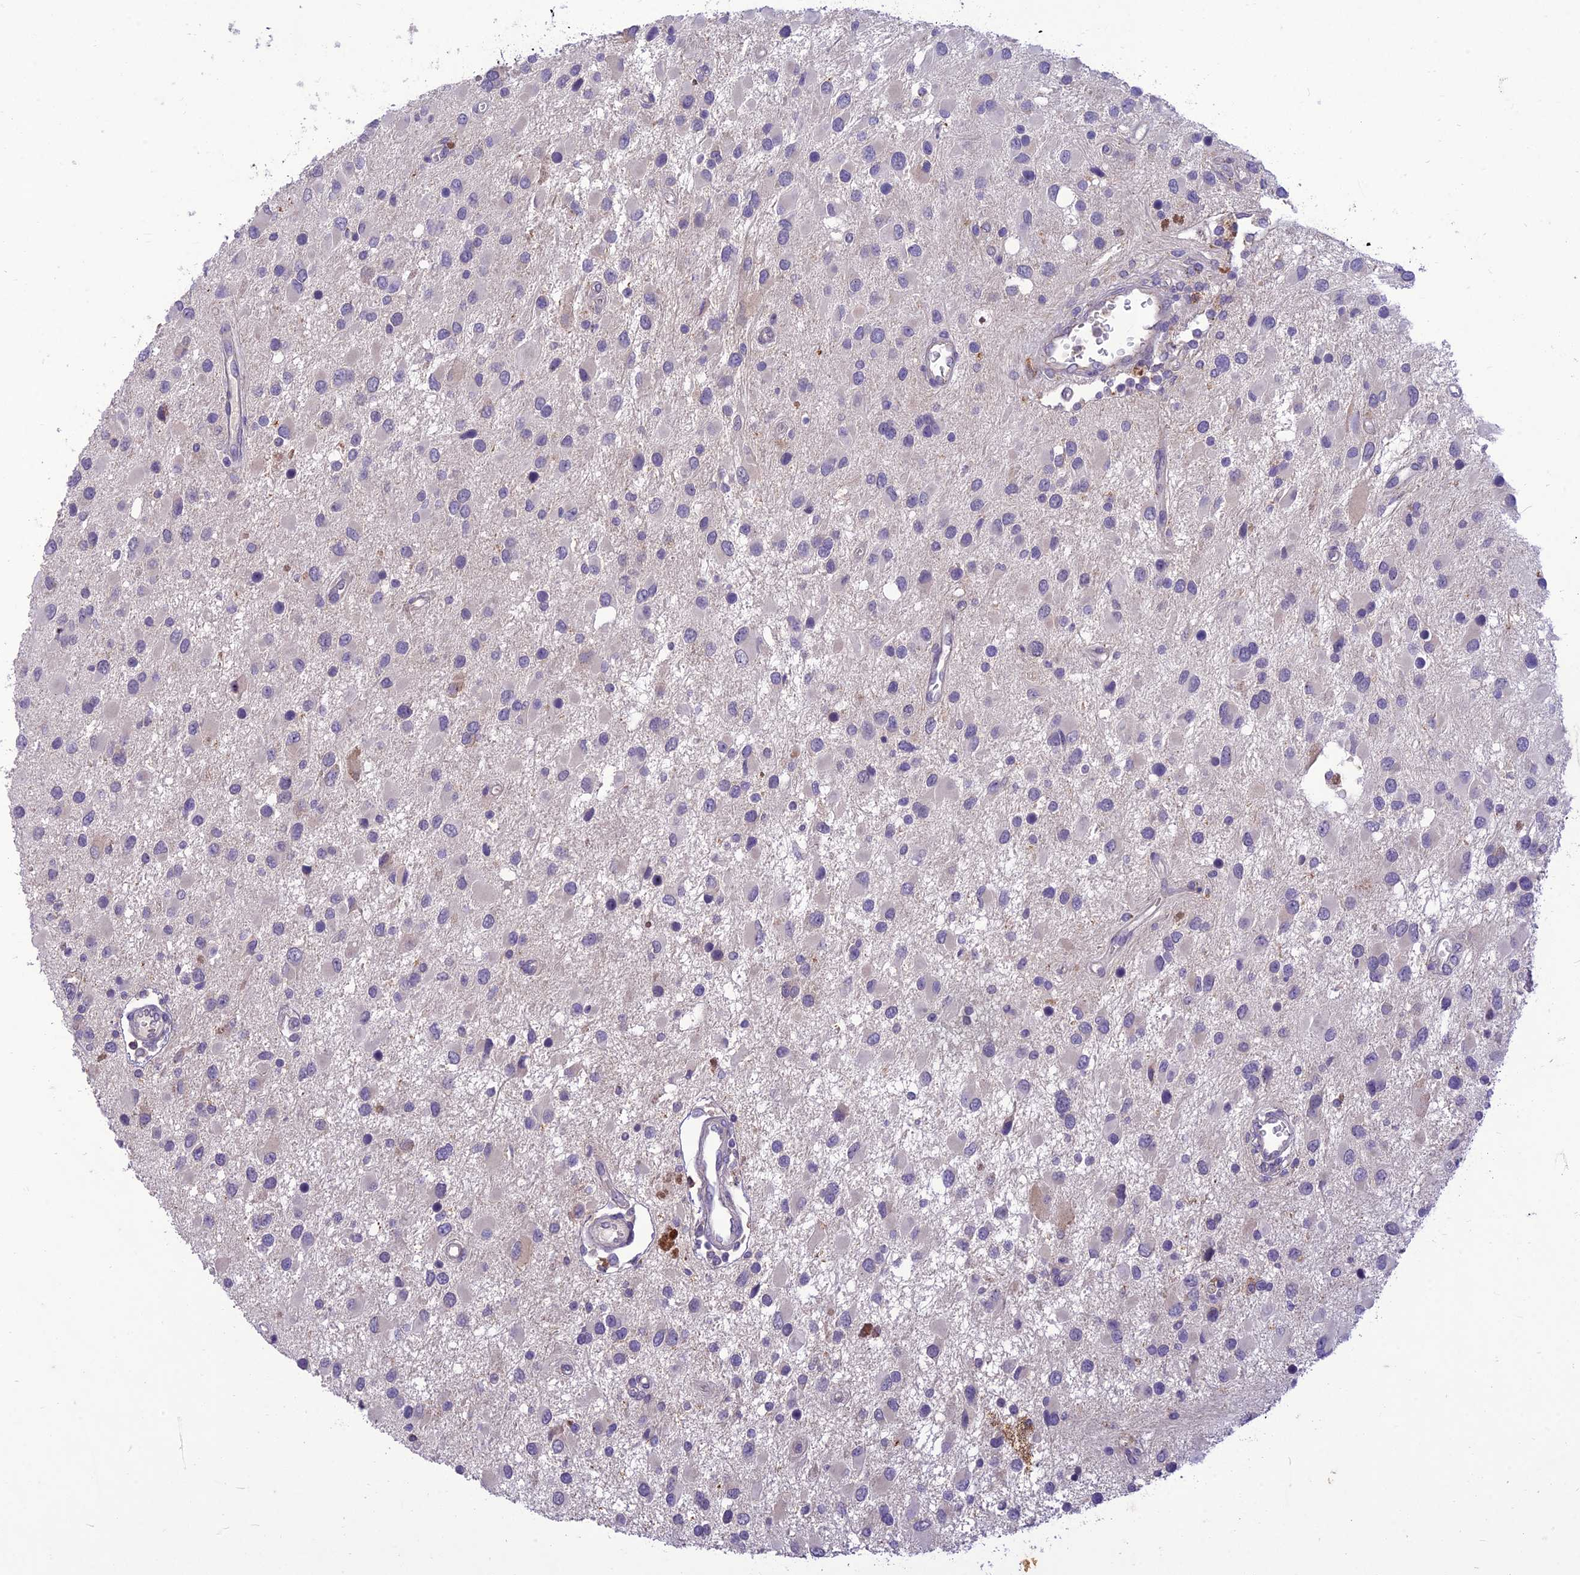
{"staining": {"intensity": "negative", "quantity": "none", "location": "none"}, "tissue": "glioma", "cell_type": "Tumor cells", "image_type": "cancer", "snomed": [{"axis": "morphology", "description": "Glioma, malignant, High grade"}, {"axis": "topography", "description": "Brain"}], "caption": "There is no significant staining in tumor cells of glioma.", "gene": "ITGAE", "patient": {"sex": "male", "age": 53}}